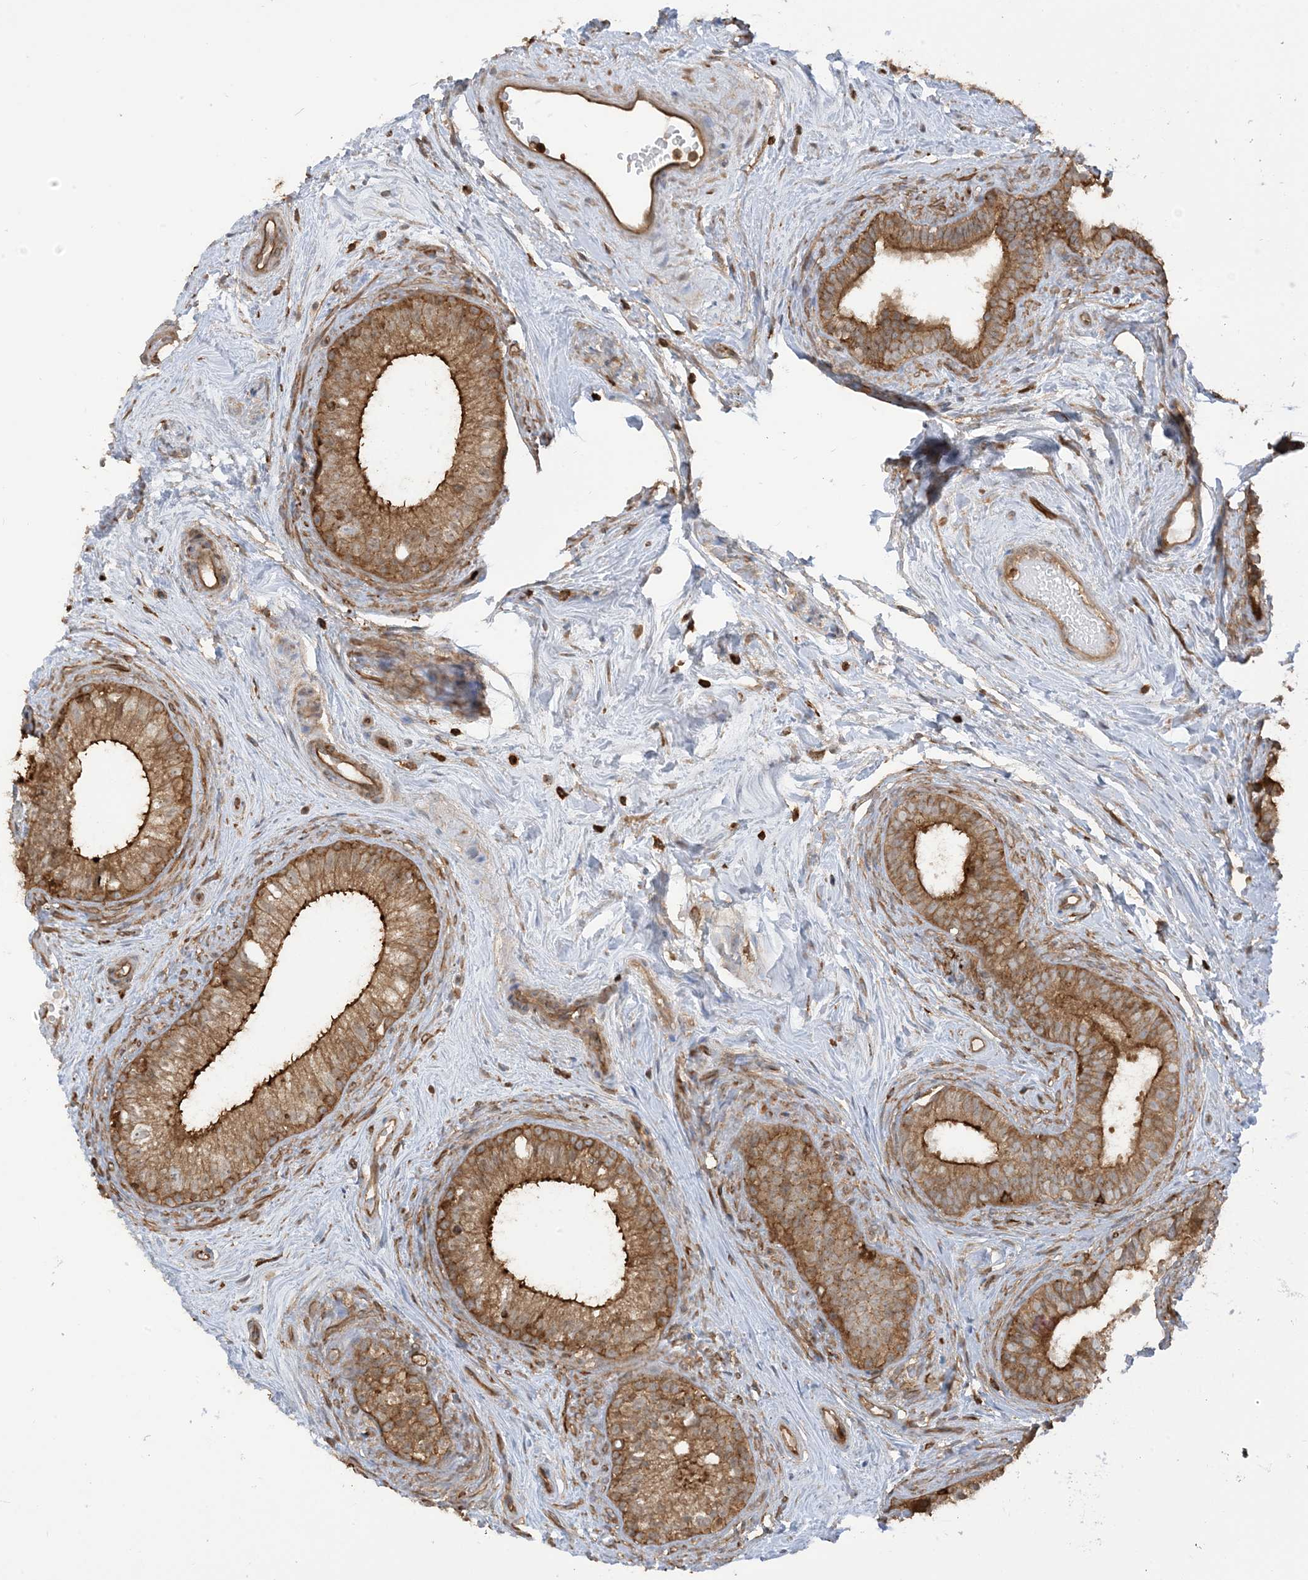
{"staining": {"intensity": "strong", "quantity": ">75%", "location": "cytoplasmic/membranous"}, "tissue": "epididymis", "cell_type": "Glandular cells", "image_type": "normal", "snomed": [{"axis": "morphology", "description": "Normal tissue, NOS"}, {"axis": "topography", "description": "Epididymis"}], "caption": "Brown immunohistochemical staining in unremarkable epididymis shows strong cytoplasmic/membranous positivity in about >75% of glandular cells.", "gene": "CAPZB", "patient": {"sex": "male", "age": 71}}